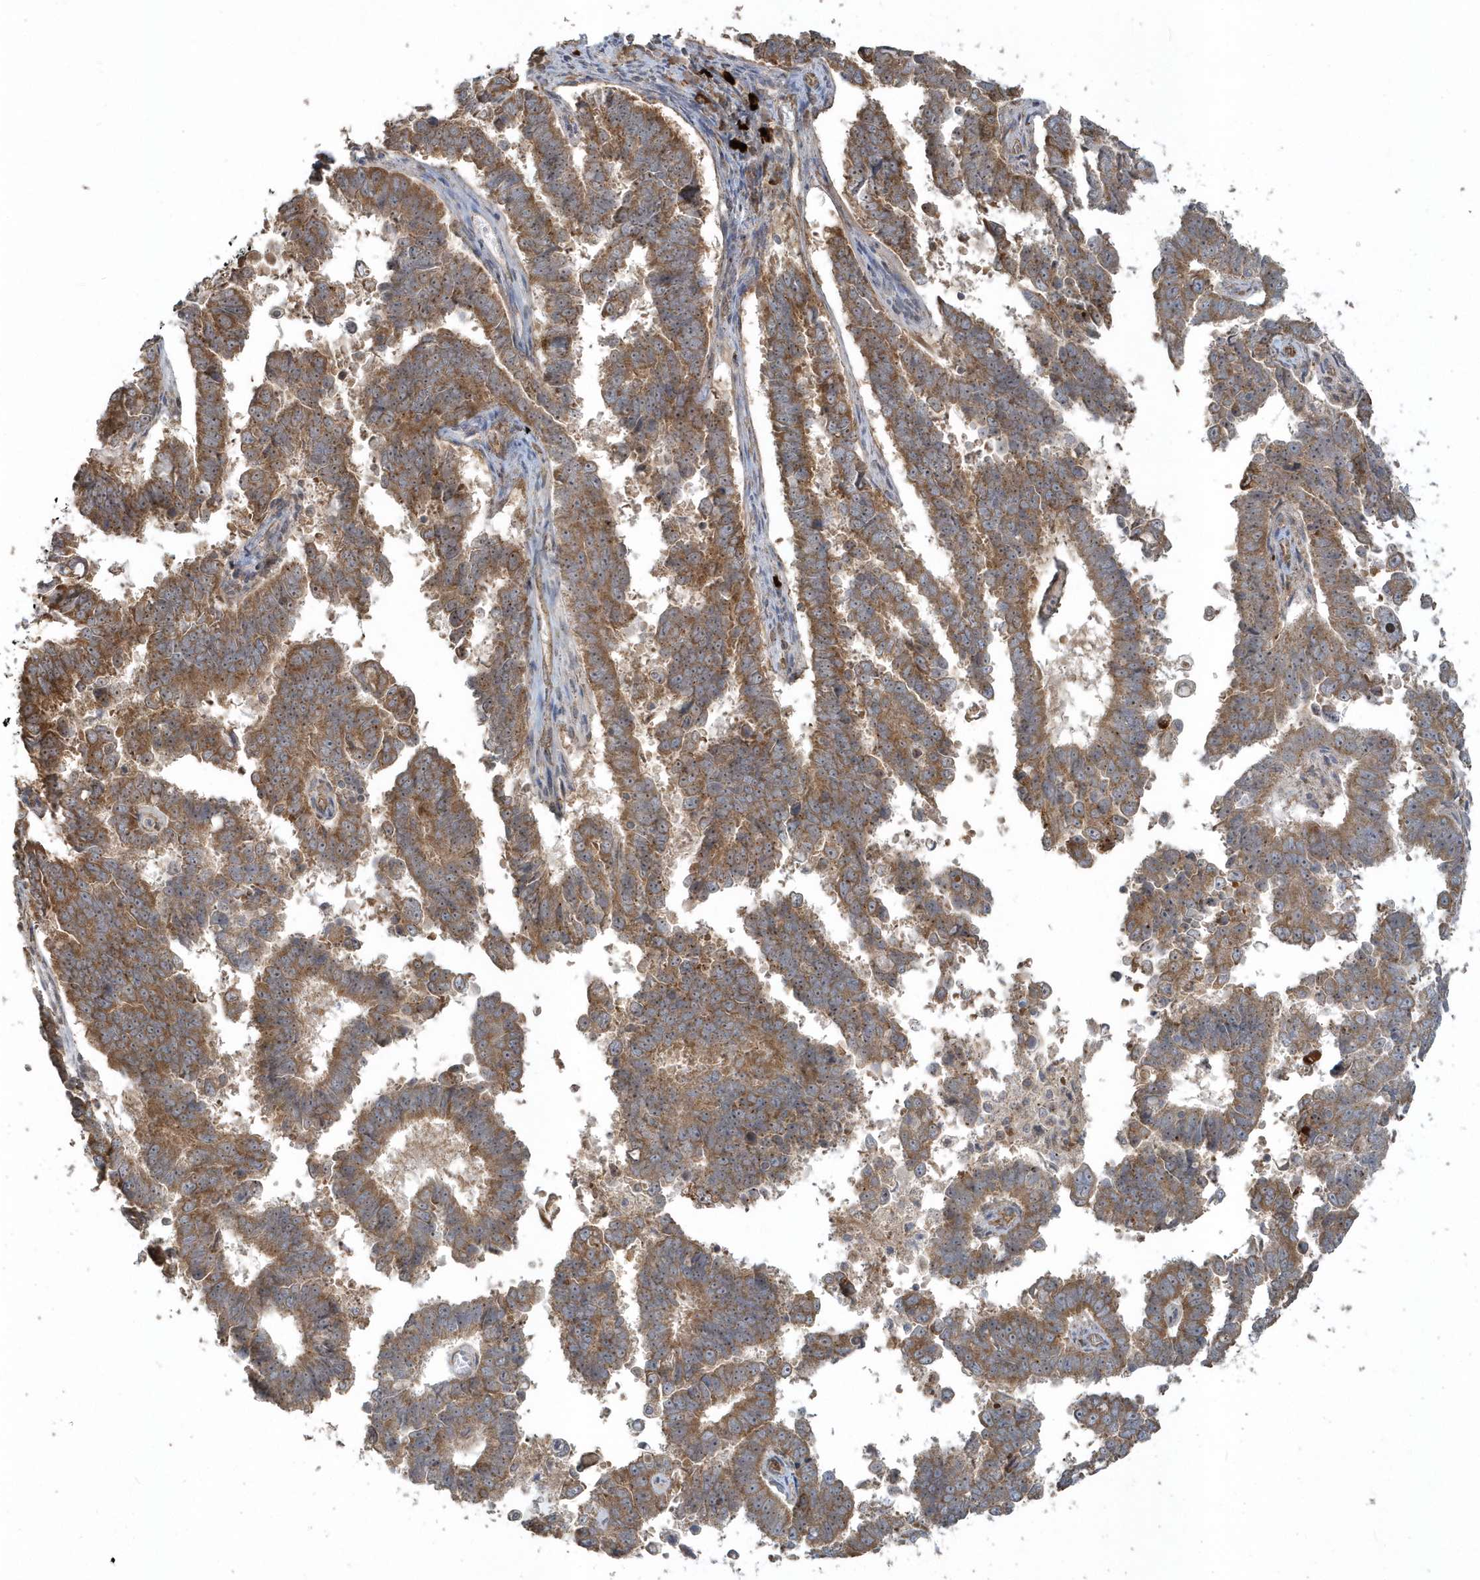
{"staining": {"intensity": "moderate", "quantity": ">75%", "location": "cytoplasmic/membranous"}, "tissue": "endometrial cancer", "cell_type": "Tumor cells", "image_type": "cancer", "snomed": [{"axis": "morphology", "description": "Adenocarcinoma, NOS"}, {"axis": "topography", "description": "Endometrium"}], "caption": "Protein expression analysis of endometrial cancer (adenocarcinoma) displays moderate cytoplasmic/membranous staining in about >75% of tumor cells.", "gene": "STIM2", "patient": {"sex": "female", "age": 75}}